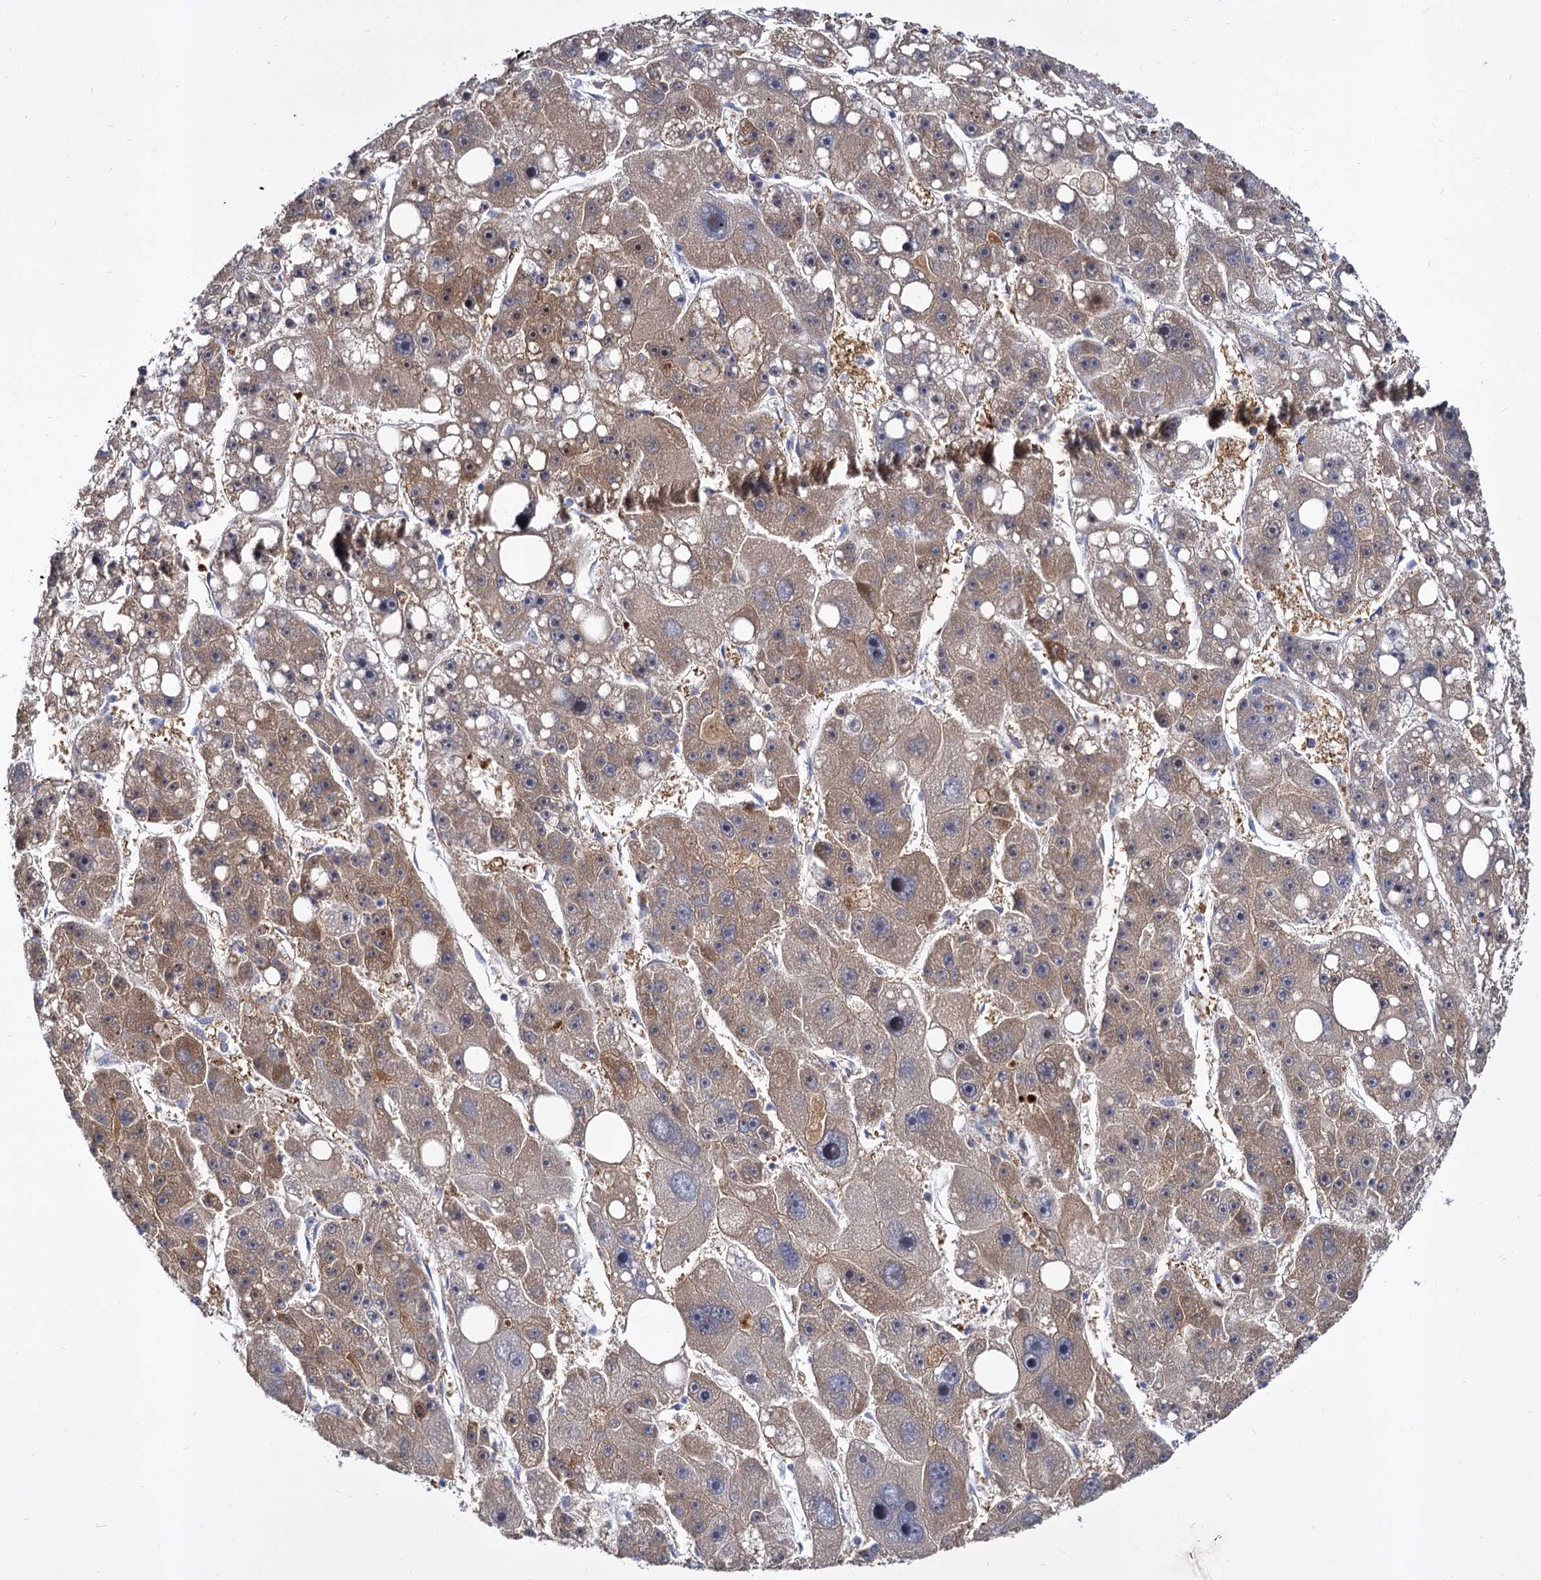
{"staining": {"intensity": "weak", "quantity": ">75%", "location": "cytoplasmic/membranous"}, "tissue": "liver cancer", "cell_type": "Tumor cells", "image_type": "cancer", "snomed": [{"axis": "morphology", "description": "Carcinoma, Hepatocellular, NOS"}, {"axis": "topography", "description": "Liver"}], "caption": "Protein analysis of liver cancer tissue reveals weak cytoplasmic/membranous expression in approximately >75% of tumor cells.", "gene": "GCLC", "patient": {"sex": "female", "age": 61}}